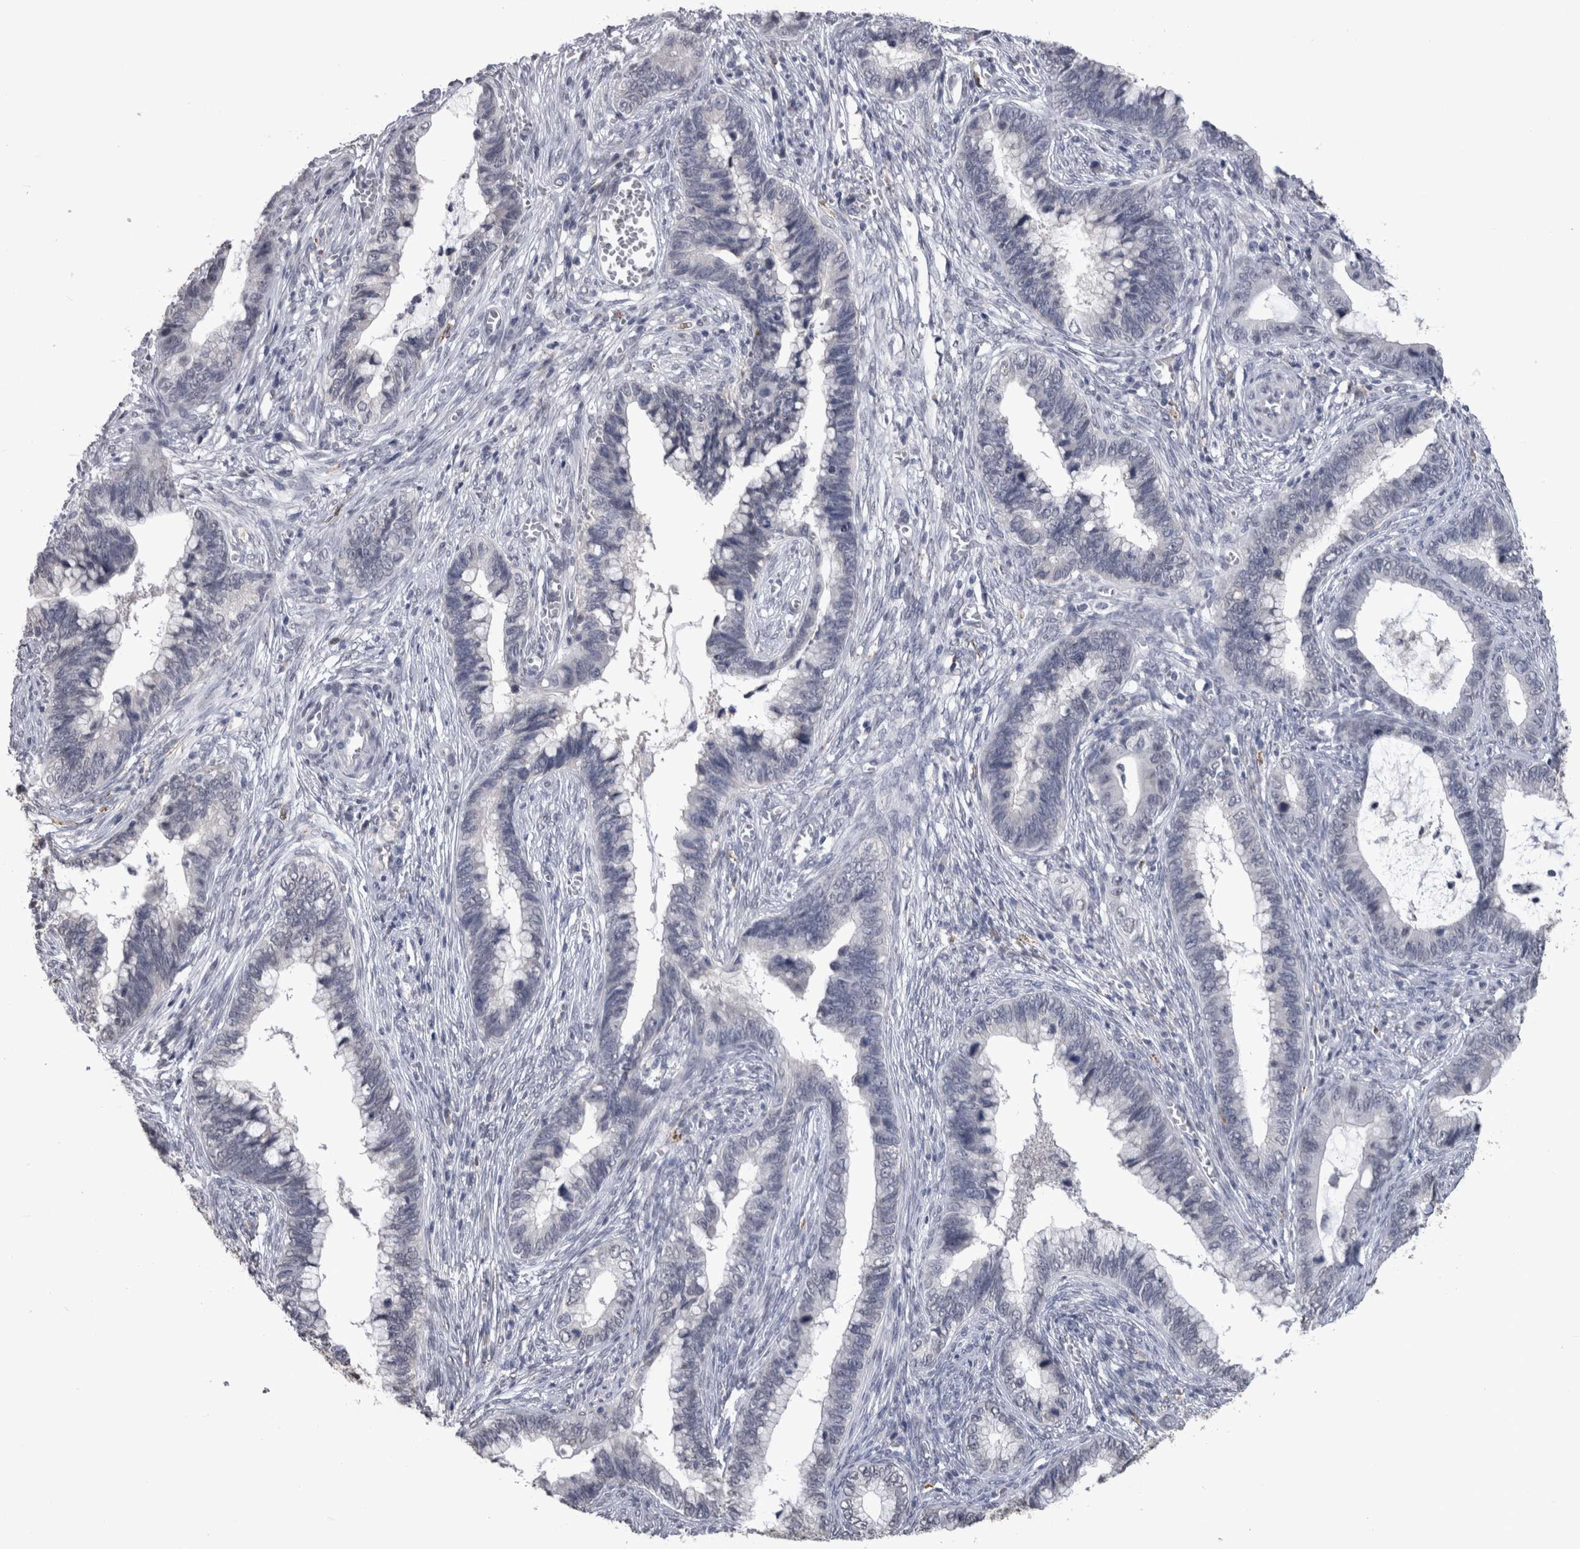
{"staining": {"intensity": "negative", "quantity": "none", "location": "none"}, "tissue": "cervical cancer", "cell_type": "Tumor cells", "image_type": "cancer", "snomed": [{"axis": "morphology", "description": "Adenocarcinoma, NOS"}, {"axis": "topography", "description": "Cervix"}], "caption": "Immunohistochemistry photomicrograph of neoplastic tissue: human cervical cancer stained with DAB (3,3'-diaminobenzidine) displays no significant protein expression in tumor cells.", "gene": "PAX5", "patient": {"sex": "female", "age": 44}}